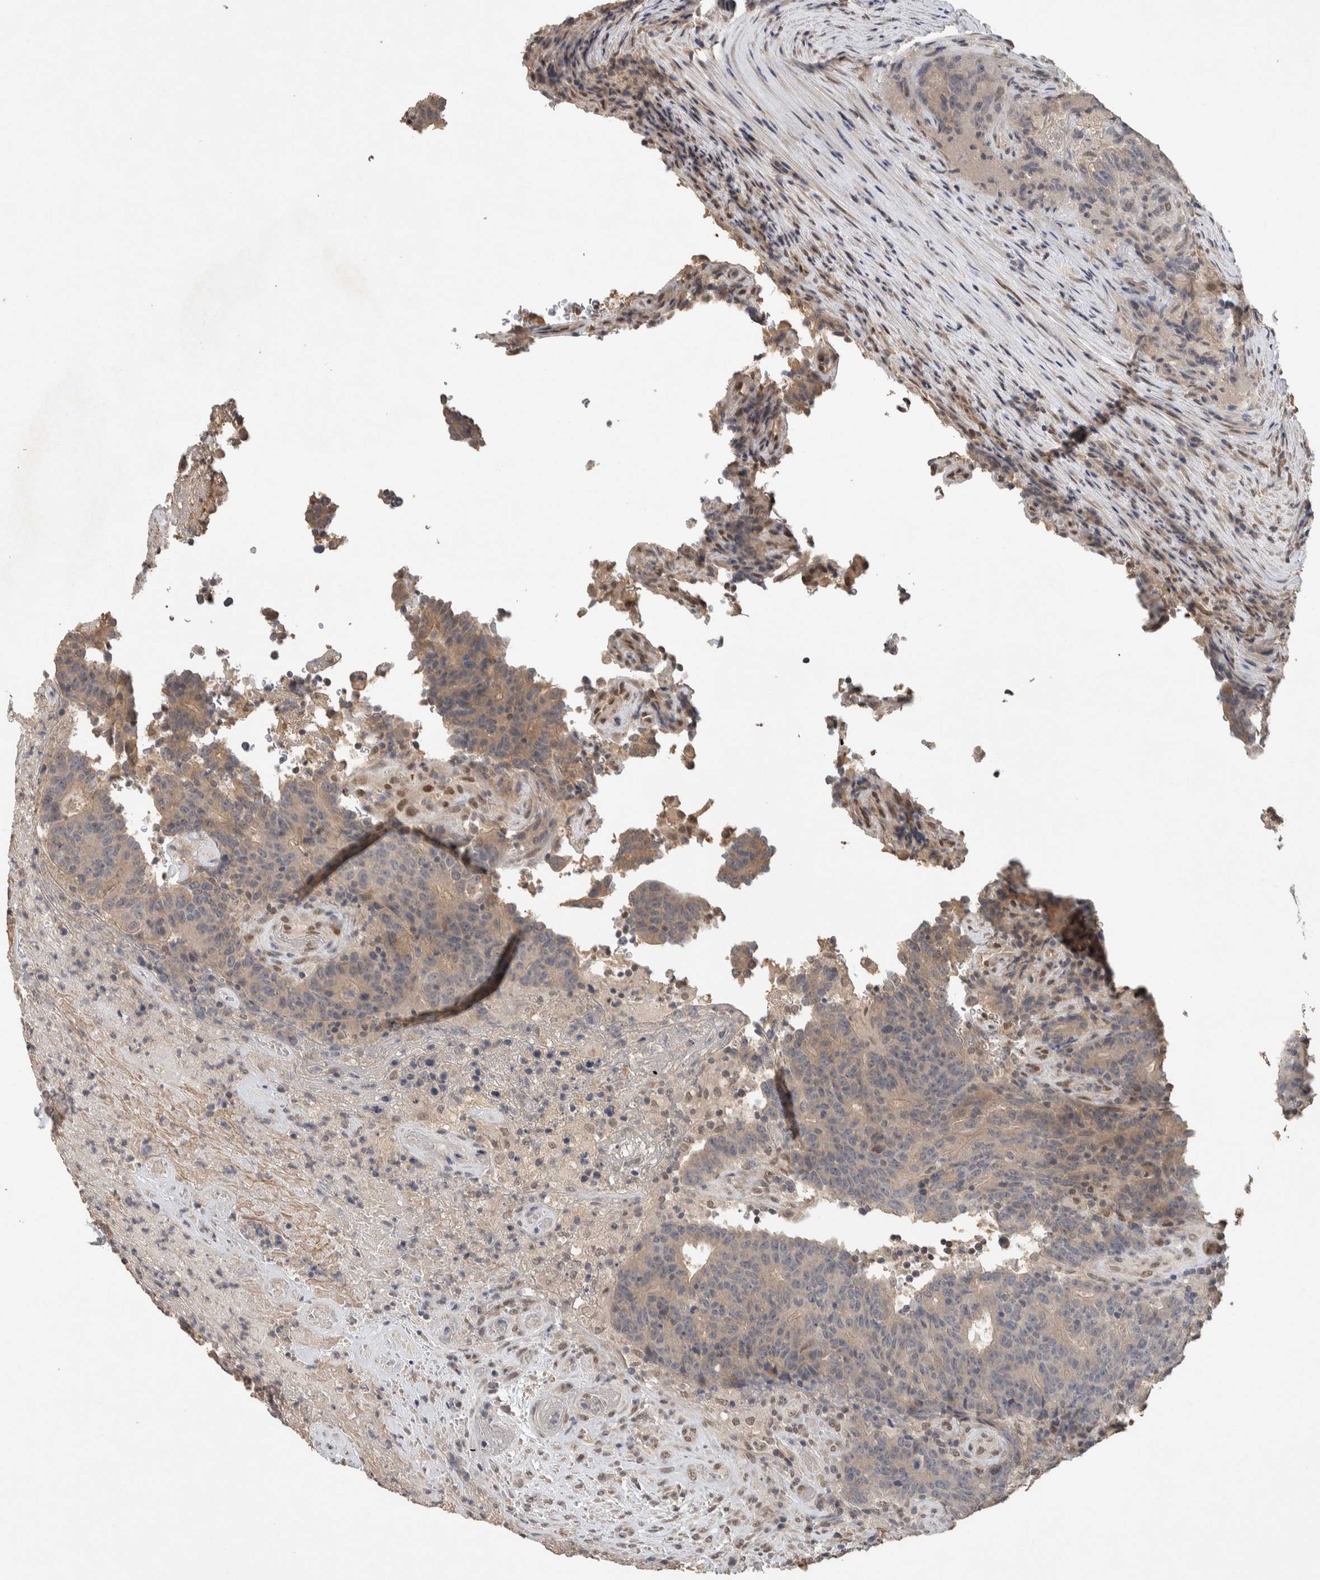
{"staining": {"intensity": "weak", "quantity": "25%-75%", "location": "cytoplasmic/membranous"}, "tissue": "colorectal cancer", "cell_type": "Tumor cells", "image_type": "cancer", "snomed": [{"axis": "morphology", "description": "Normal tissue, NOS"}, {"axis": "morphology", "description": "Adenocarcinoma, NOS"}, {"axis": "topography", "description": "Colon"}], "caption": "Human colorectal cancer (adenocarcinoma) stained with a brown dye reveals weak cytoplasmic/membranous positive staining in approximately 25%-75% of tumor cells.", "gene": "CYSRT1", "patient": {"sex": "female", "age": 75}}